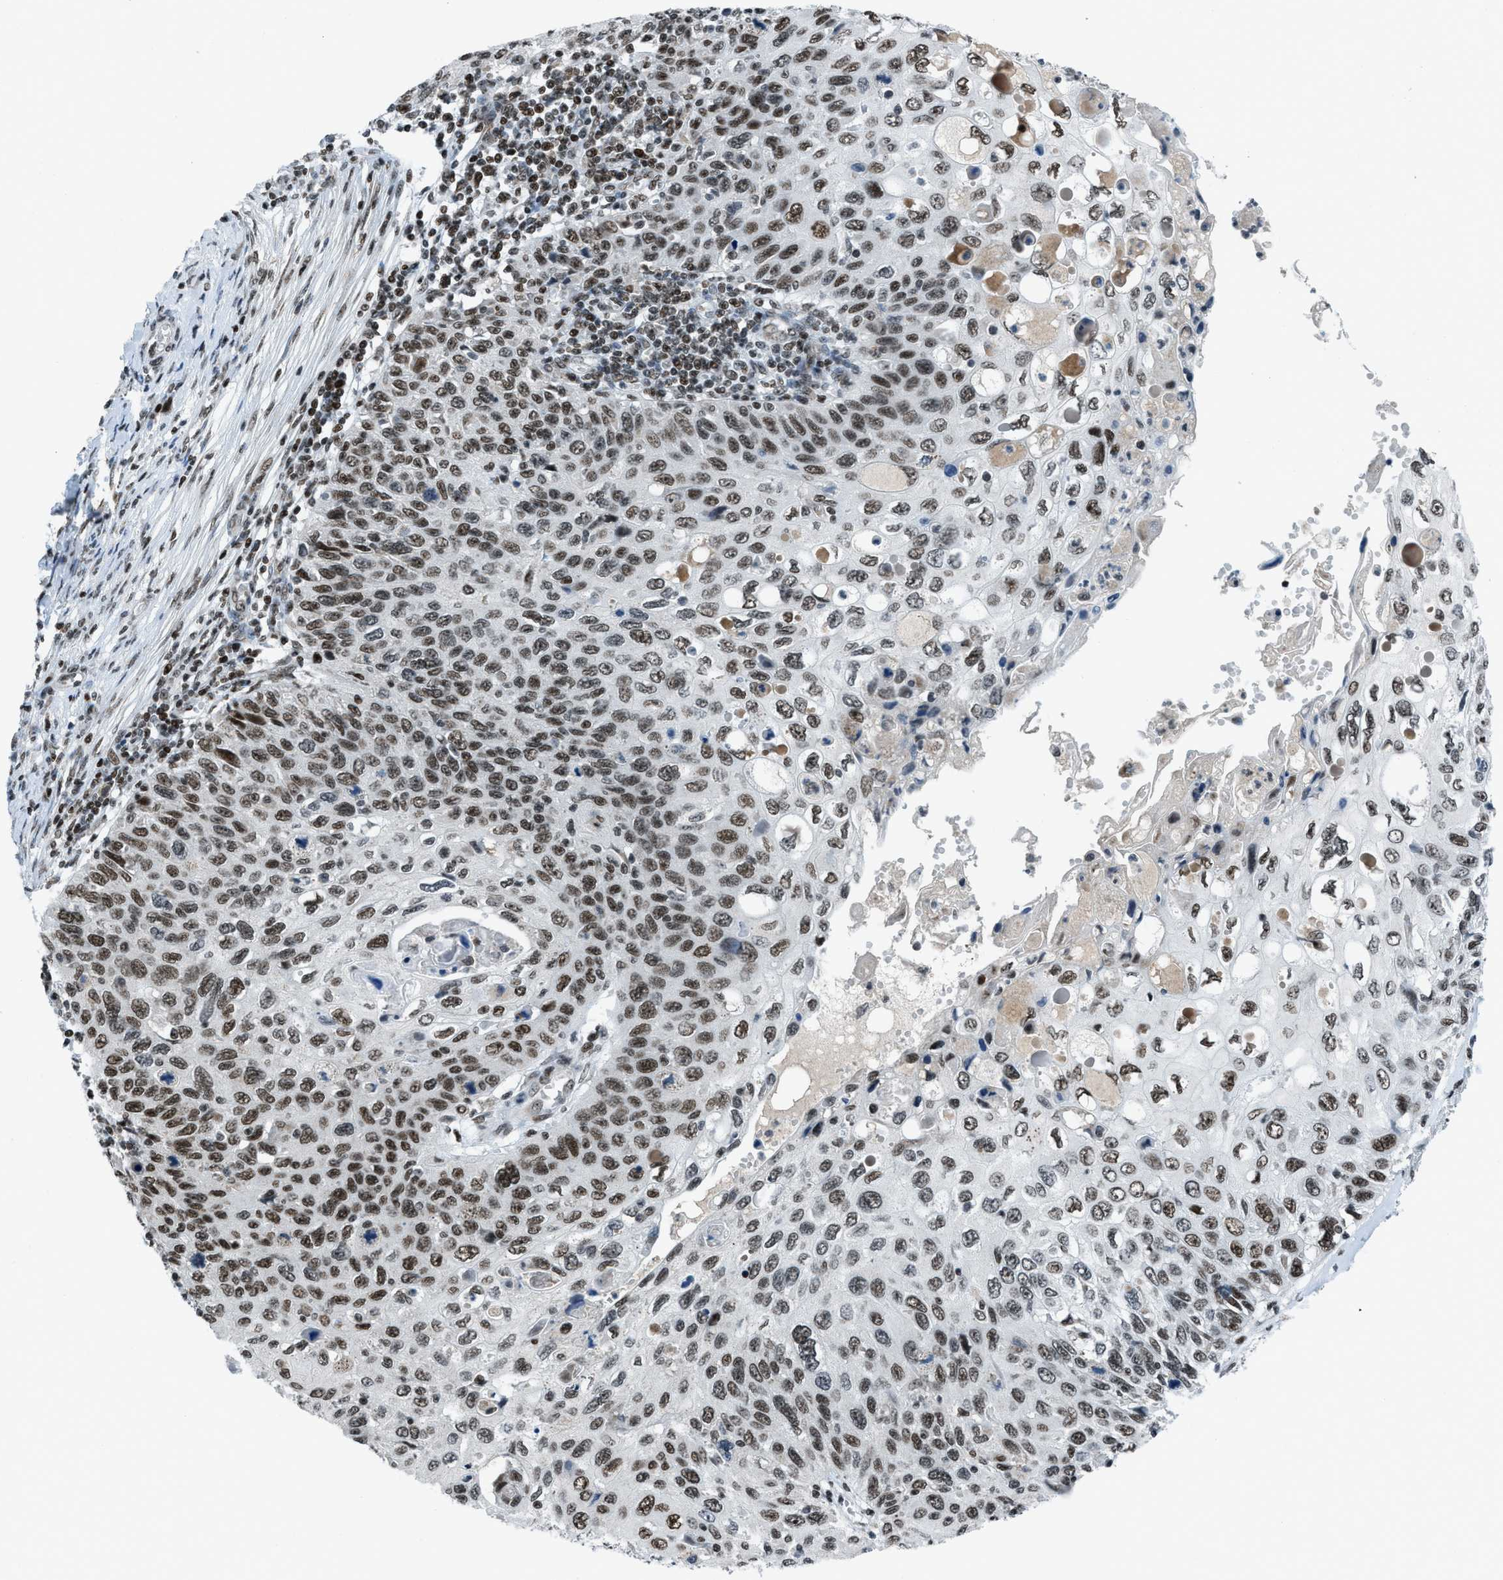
{"staining": {"intensity": "moderate", "quantity": ">75%", "location": "nuclear"}, "tissue": "cervical cancer", "cell_type": "Tumor cells", "image_type": "cancer", "snomed": [{"axis": "morphology", "description": "Squamous cell carcinoma, NOS"}, {"axis": "topography", "description": "Cervix"}], "caption": "Cervical cancer stained with immunohistochemistry exhibits moderate nuclear staining in about >75% of tumor cells.", "gene": "RAD51B", "patient": {"sex": "female", "age": 70}}